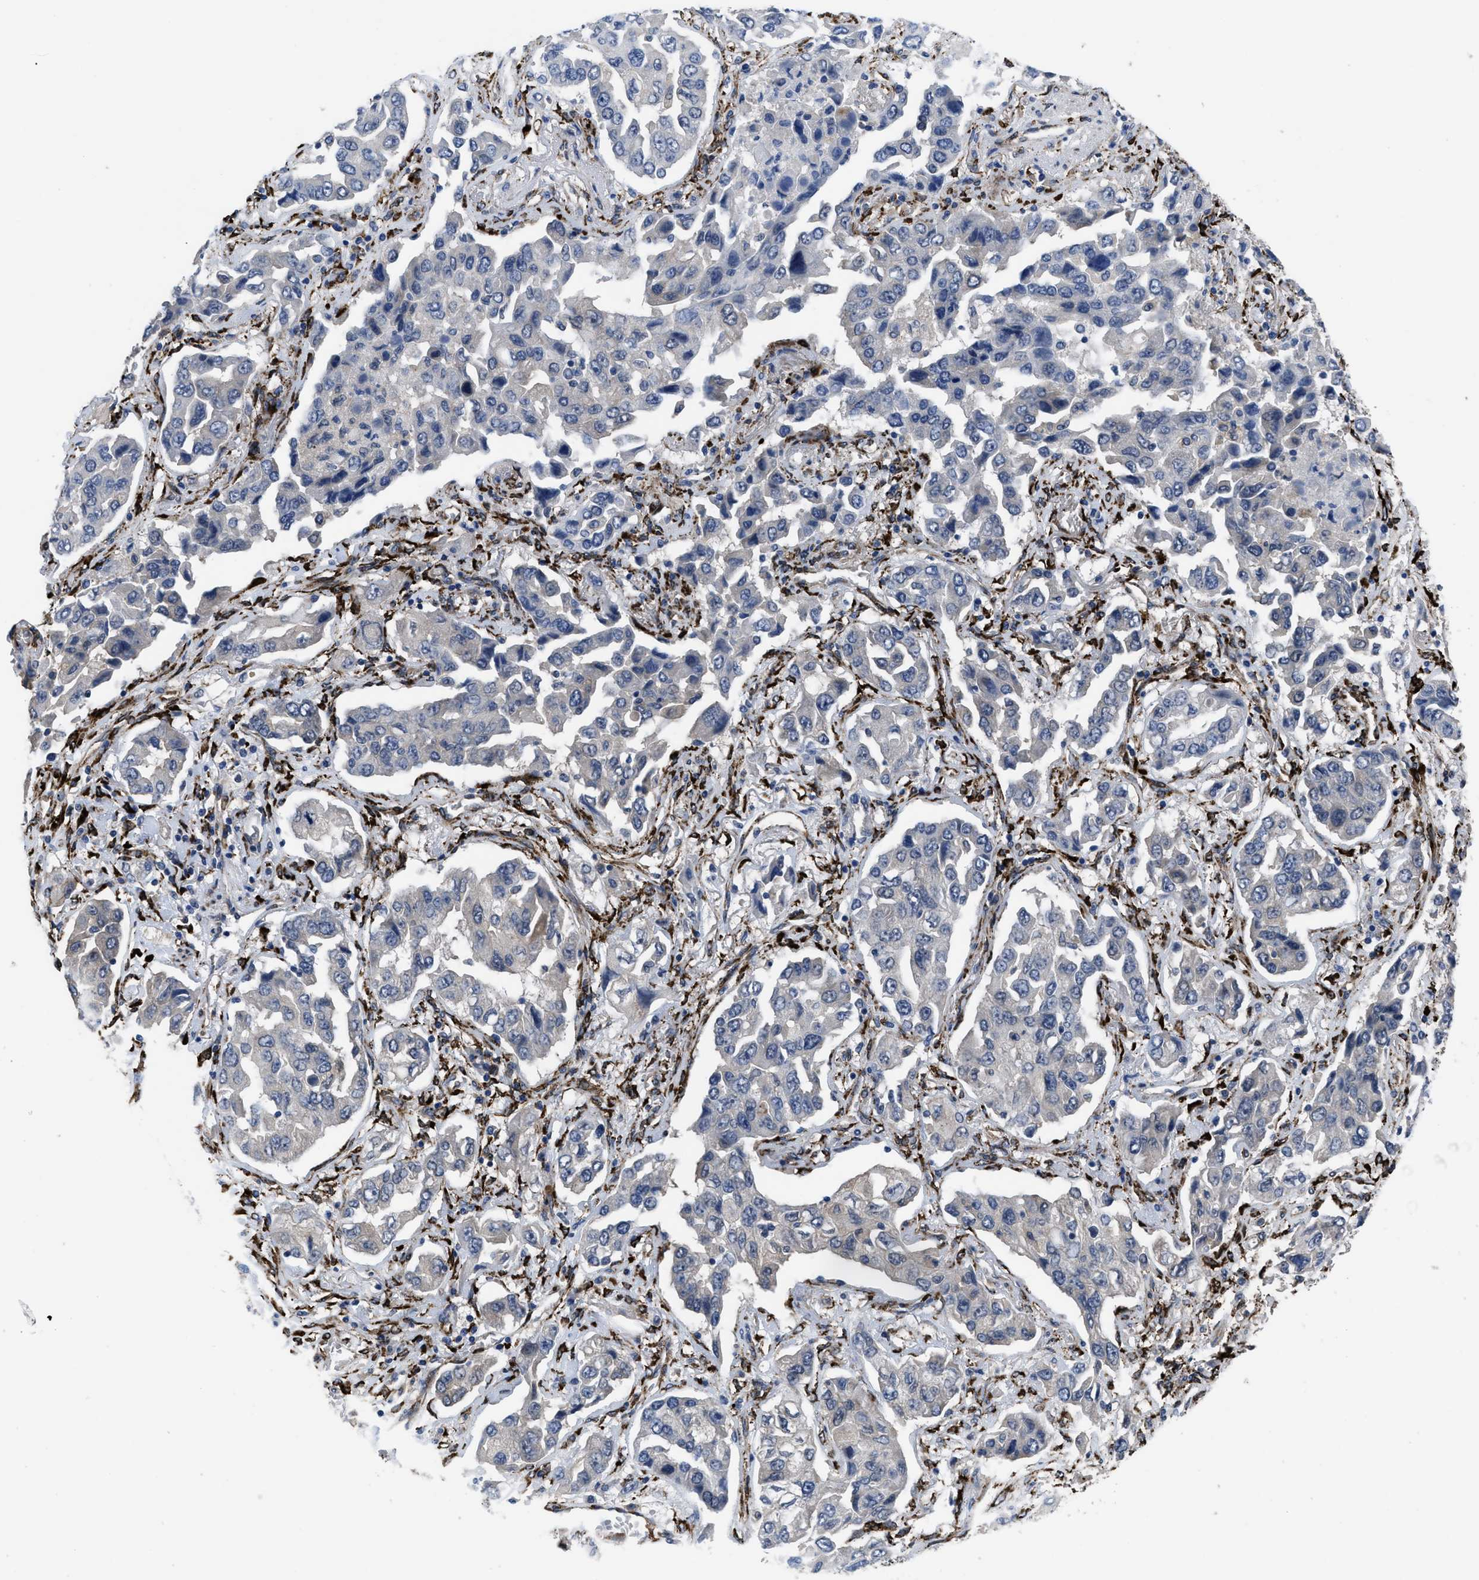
{"staining": {"intensity": "negative", "quantity": "none", "location": "none"}, "tissue": "lung cancer", "cell_type": "Tumor cells", "image_type": "cancer", "snomed": [{"axis": "morphology", "description": "Adenocarcinoma, NOS"}, {"axis": "topography", "description": "Lung"}], "caption": "Human lung cancer stained for a protein using immunohistochemistry shows no positivity in tumor cells.", "gene": "SQLE", "patient": {"sex": "female", "age": 65}}